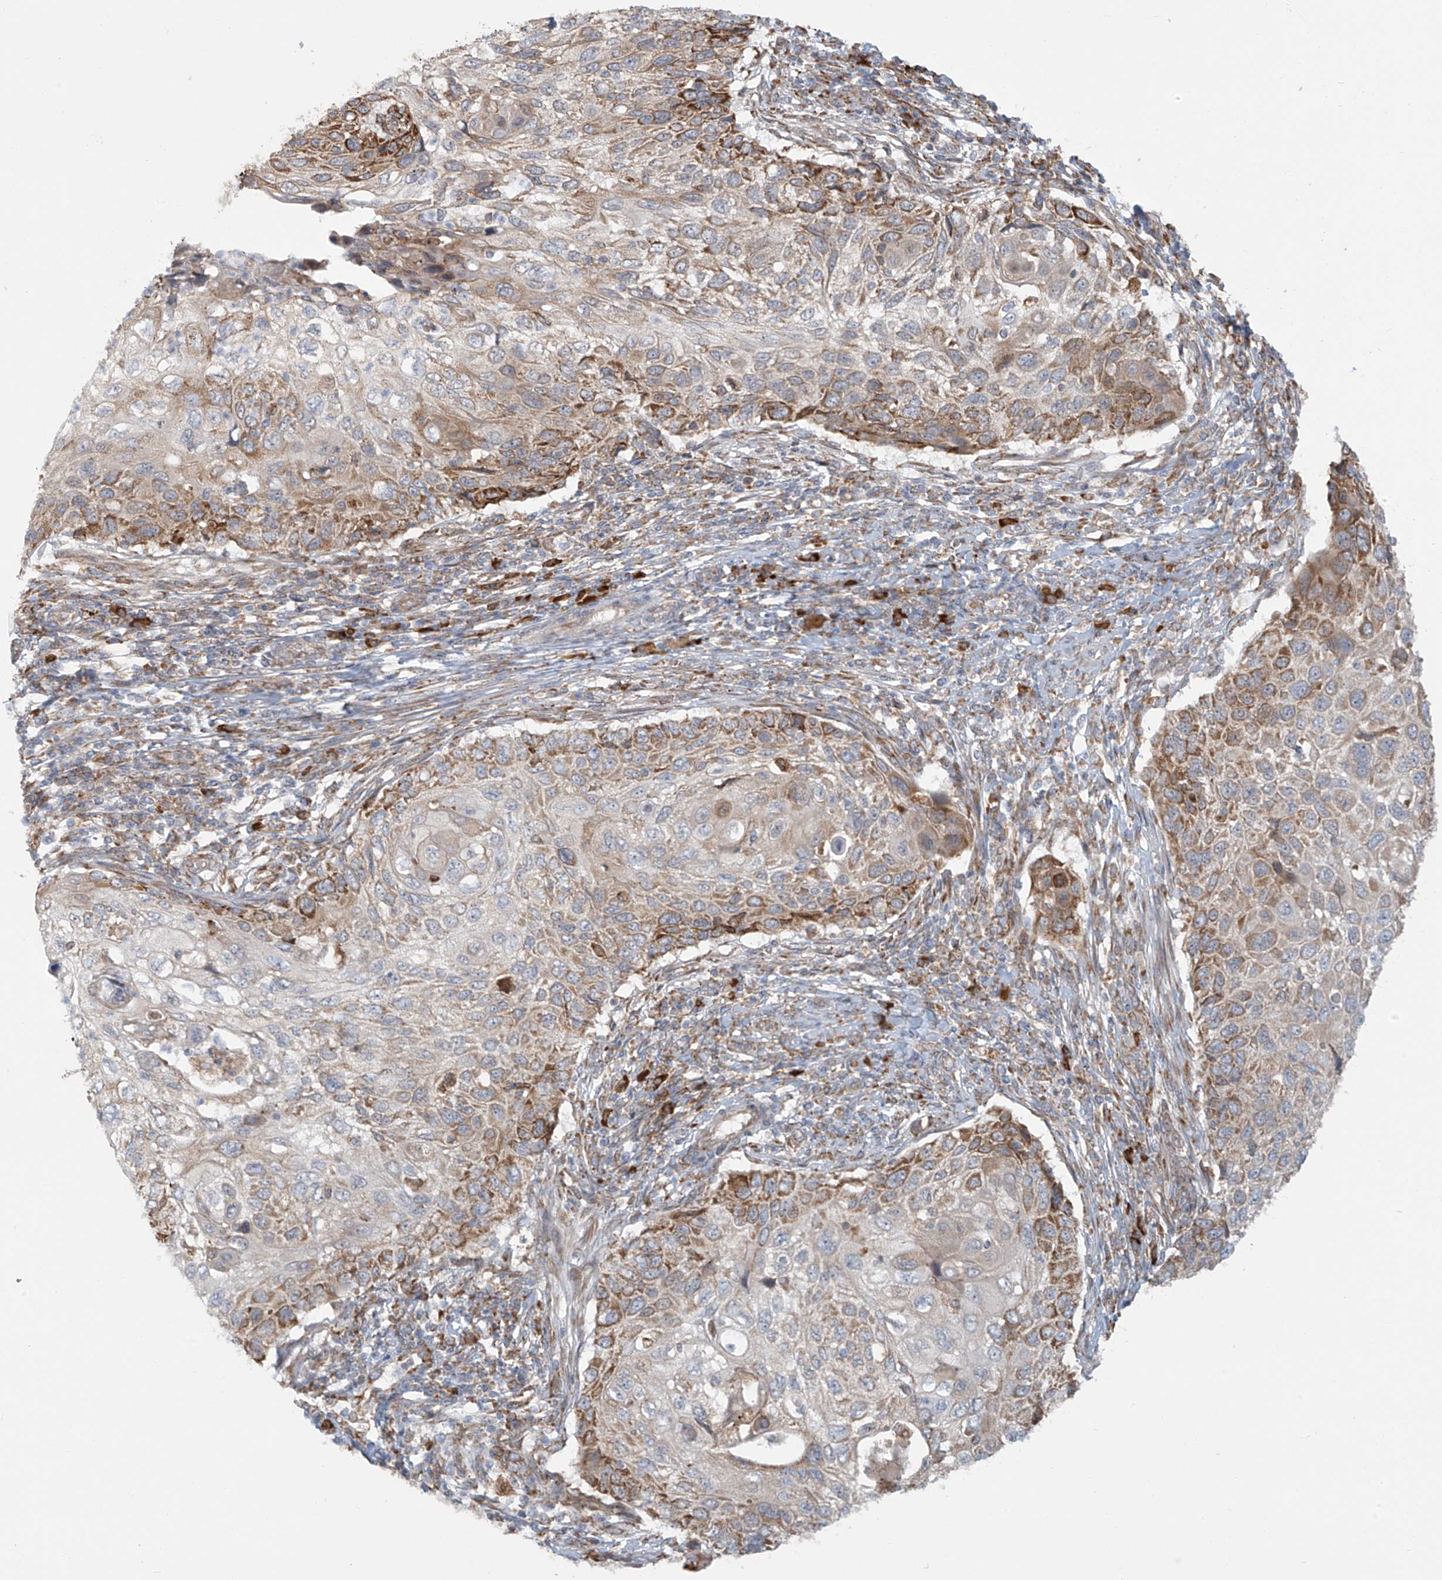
{"staining": {"intensity": "moderate", "quantity": "25%-75%", "location": "cytoplasmic/membranous"}, "tissue": "cervical cancer", "cell_type": "Tumor cells", "image_type": "cancer", "snomed": [{"axis": "morphology", "description": "Squamous cell carcinoma, NOS"}, {"axis": "topography", "description": "Cervix"}], "caption": "Immunohistochemistry (IHC) of human squamous cell carcinoma (cervical) demonstrates medium levels of moderate cytoplasmic/membranous positivity in approximately 25%-75% of tumor cells. The staining was performed using DAB to visualize the protein expression in brown, while the nuclei were stained in blue with hematoxylin (Magnification: 20x).", "gene": "KATNIP", "patient": {"sex": "female", "age": 70}}